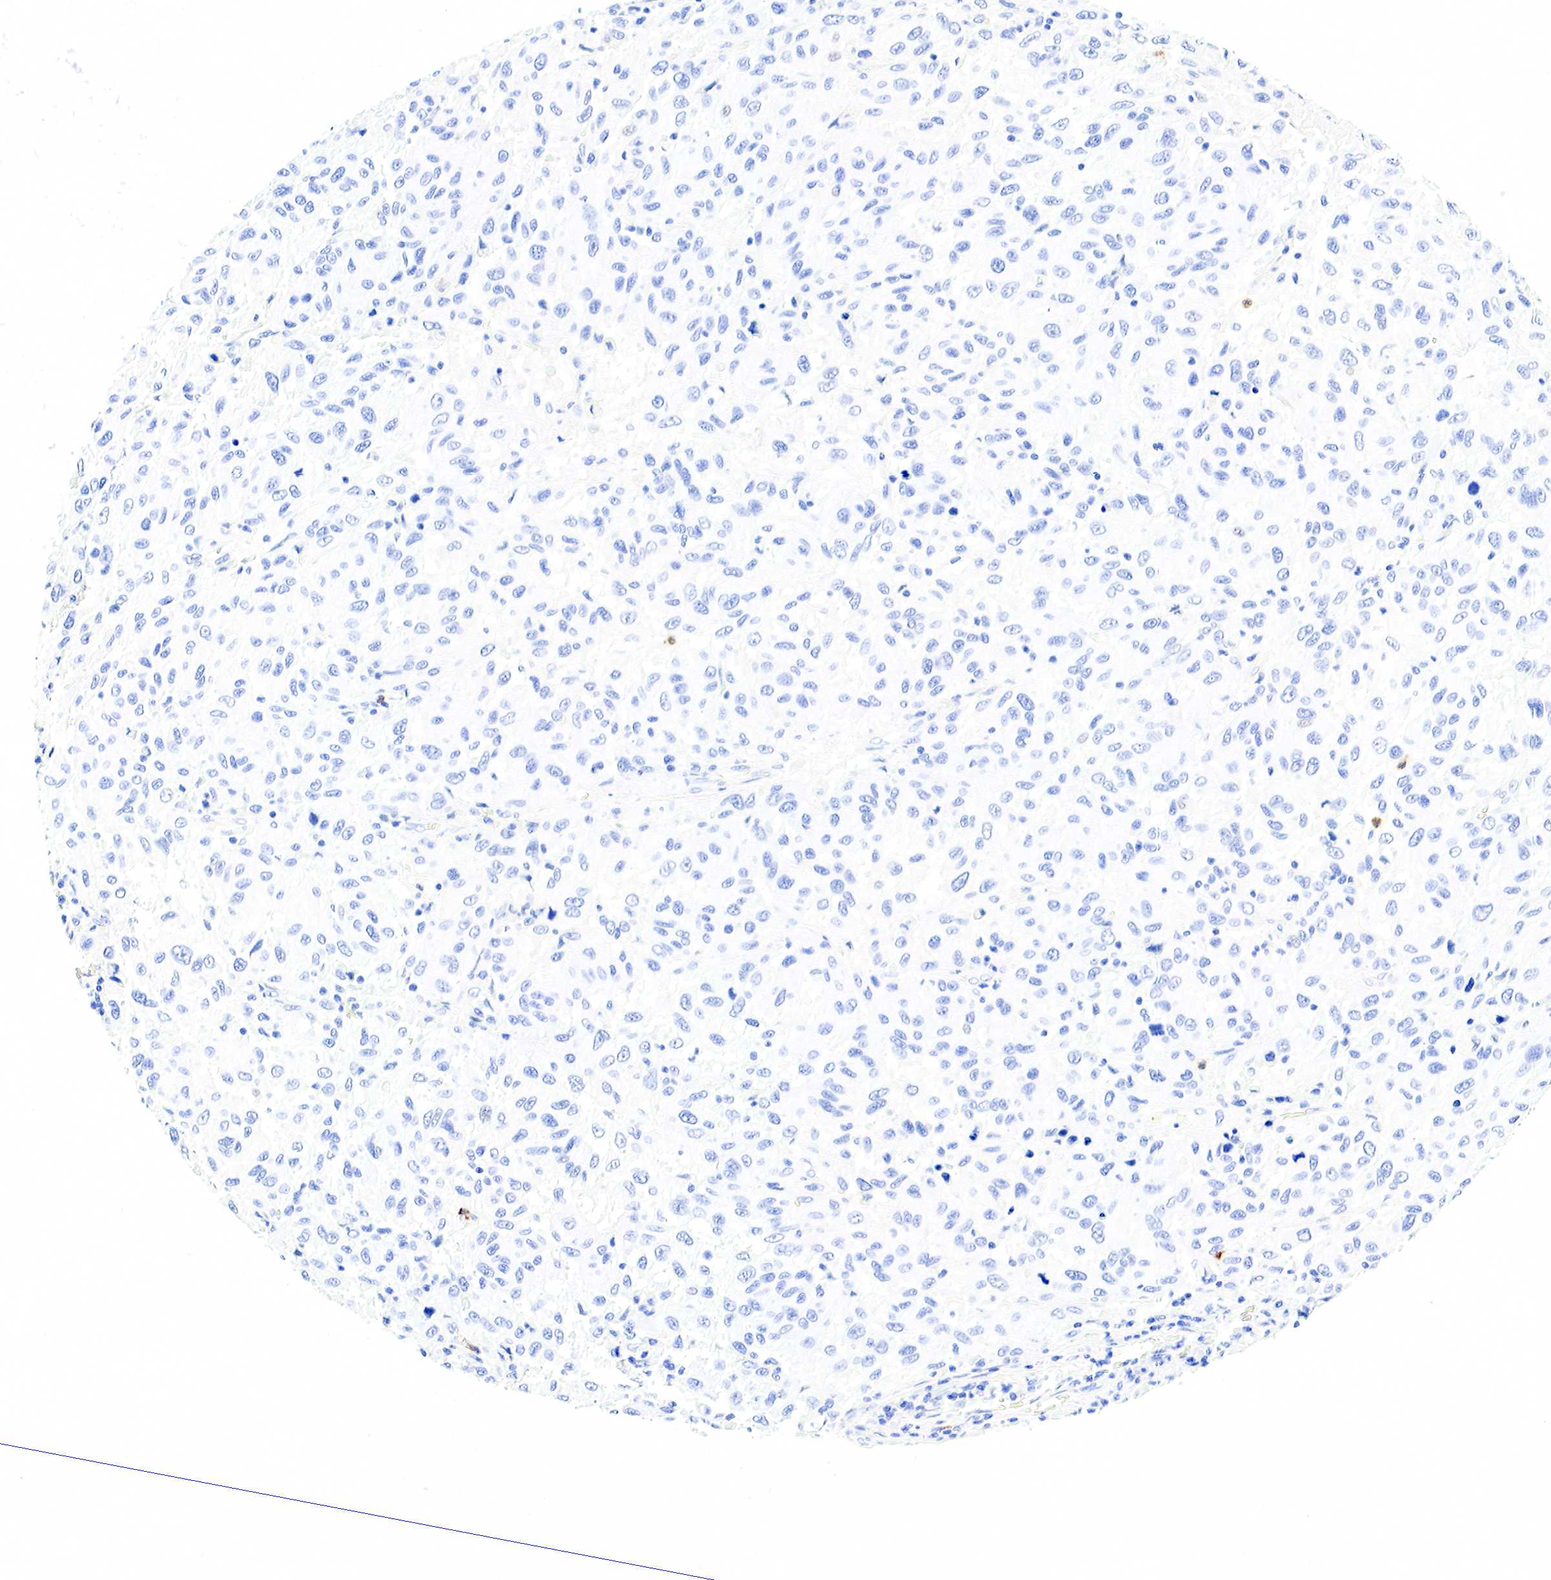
{"staining": {"intensity": "negative", "quantity": "none", "location": "none"}, "tissue": "melanoma", "cell_type": "Tumor cells", "image_type": "cancer", "snomed": [{"axis": "morphology", "description": "Malignant melanoma, NOS"}, {"axis": "topography", "description": "Skin"}], "caption": "A photomicrograph of human malignant melanoma is negative for staining in tumor cells. The staining was performed using DAB (3,3'-diaminobenzidine) to visualize the protein expression in brown, while the nuclei were stained in blue with hematoxylin (Magnification: 20x).", "gene": "FUT4", "patient": {"sex": "female", "age": 77}}